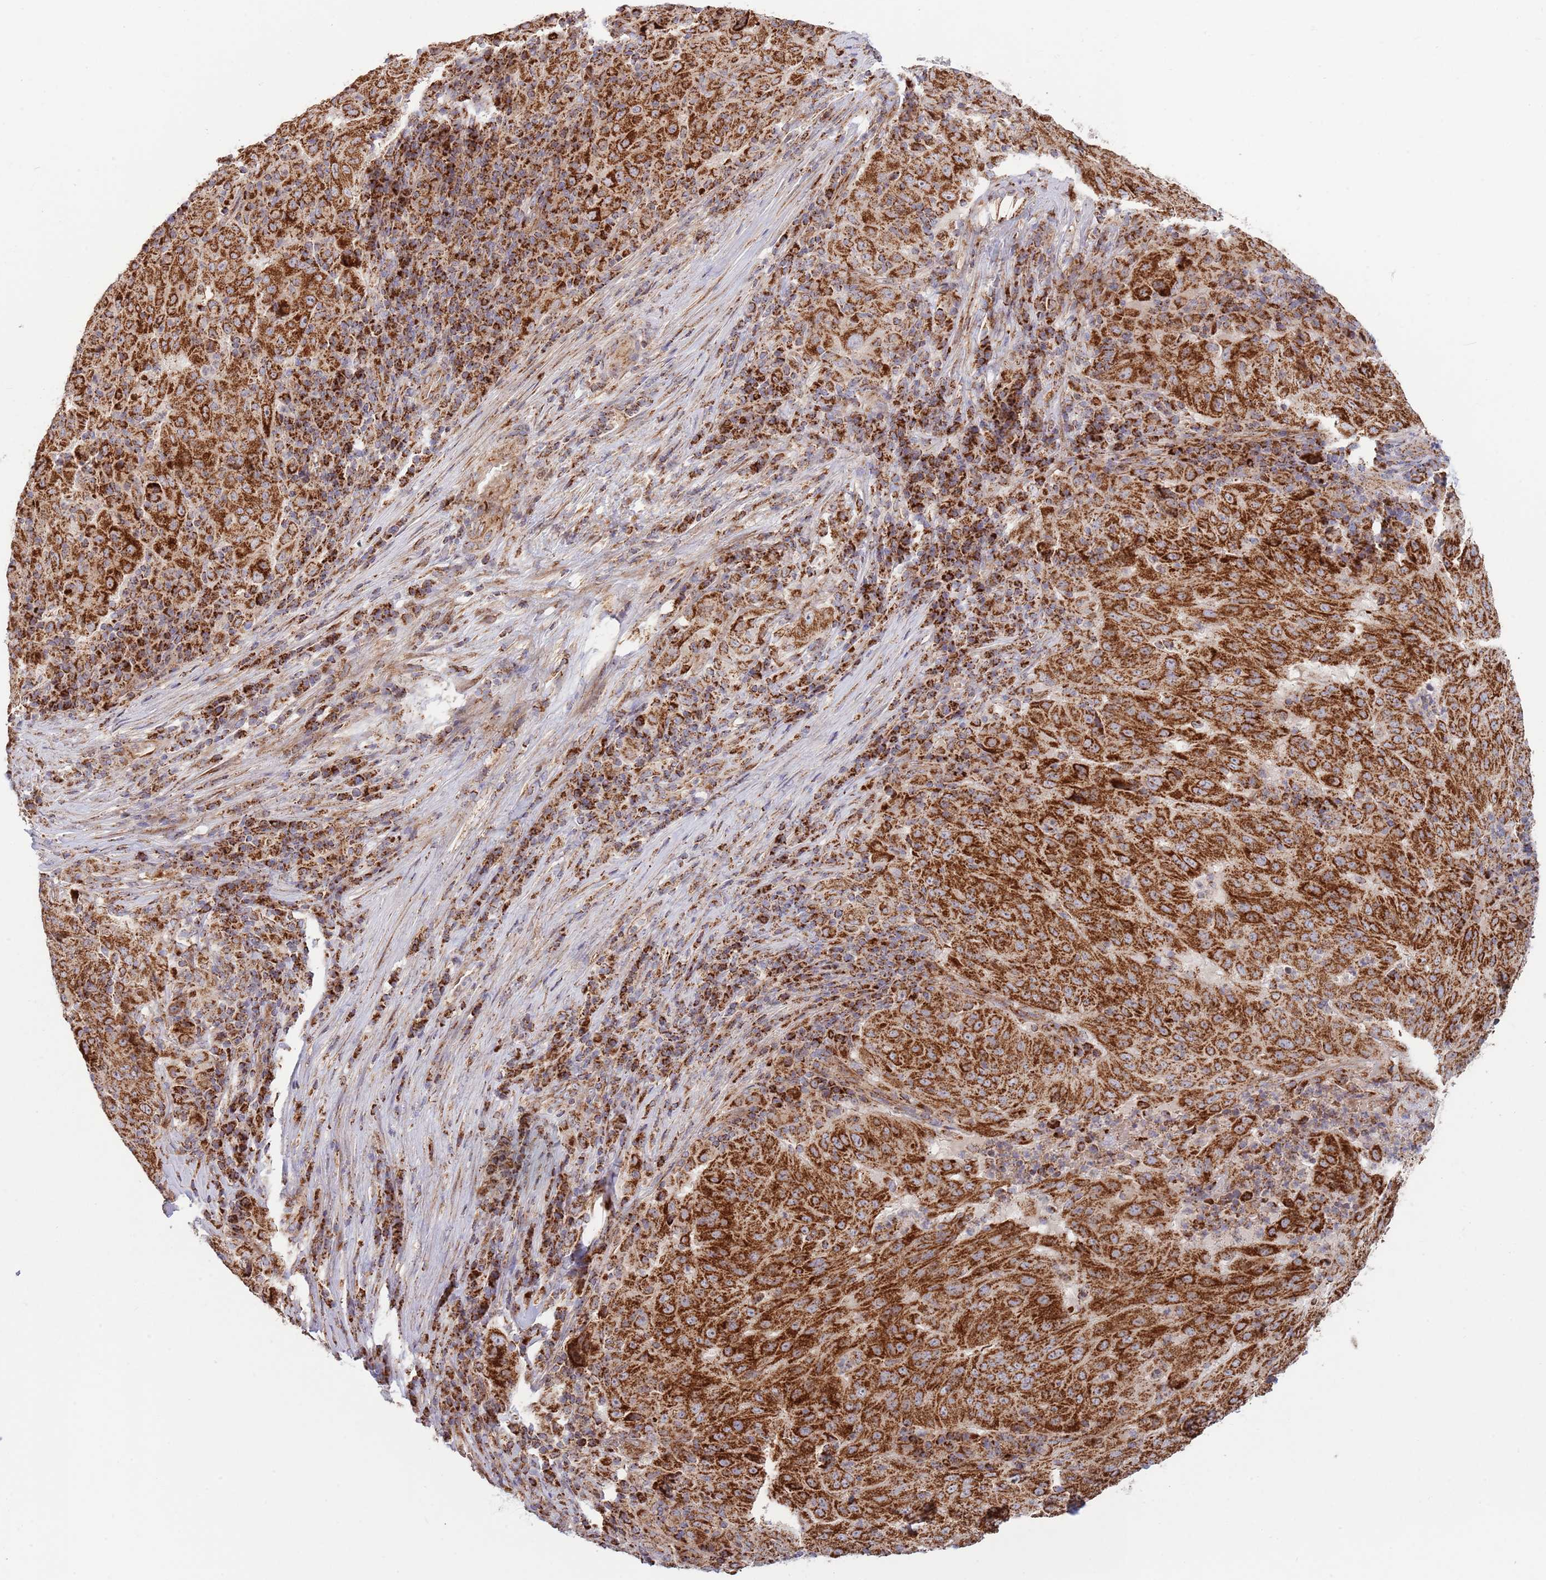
{"staining": {"intensity": "strong", "quantity": ">75%", "location": "cytoplasmic/membranous"}, "tissue": "pancreatic cancer", "cell_type": "Tumor cells", "image_type": "cancer", "snomed": [{"axis": "morphology", "description": "Adenocarcinoma, NOS"}, {"axis": "topography", "description": "Pancreas"}], "caption": "Adenocarcinoma (pancreatic) stained with DAB (3,3'-diaminobenzidine) IHC reveals high levels of strong cytoplasmic/membranous expression in approximately >75% of tumor cells.", "gene": "ATP5PD", "patient": {"sex": "male", "age": 63}}